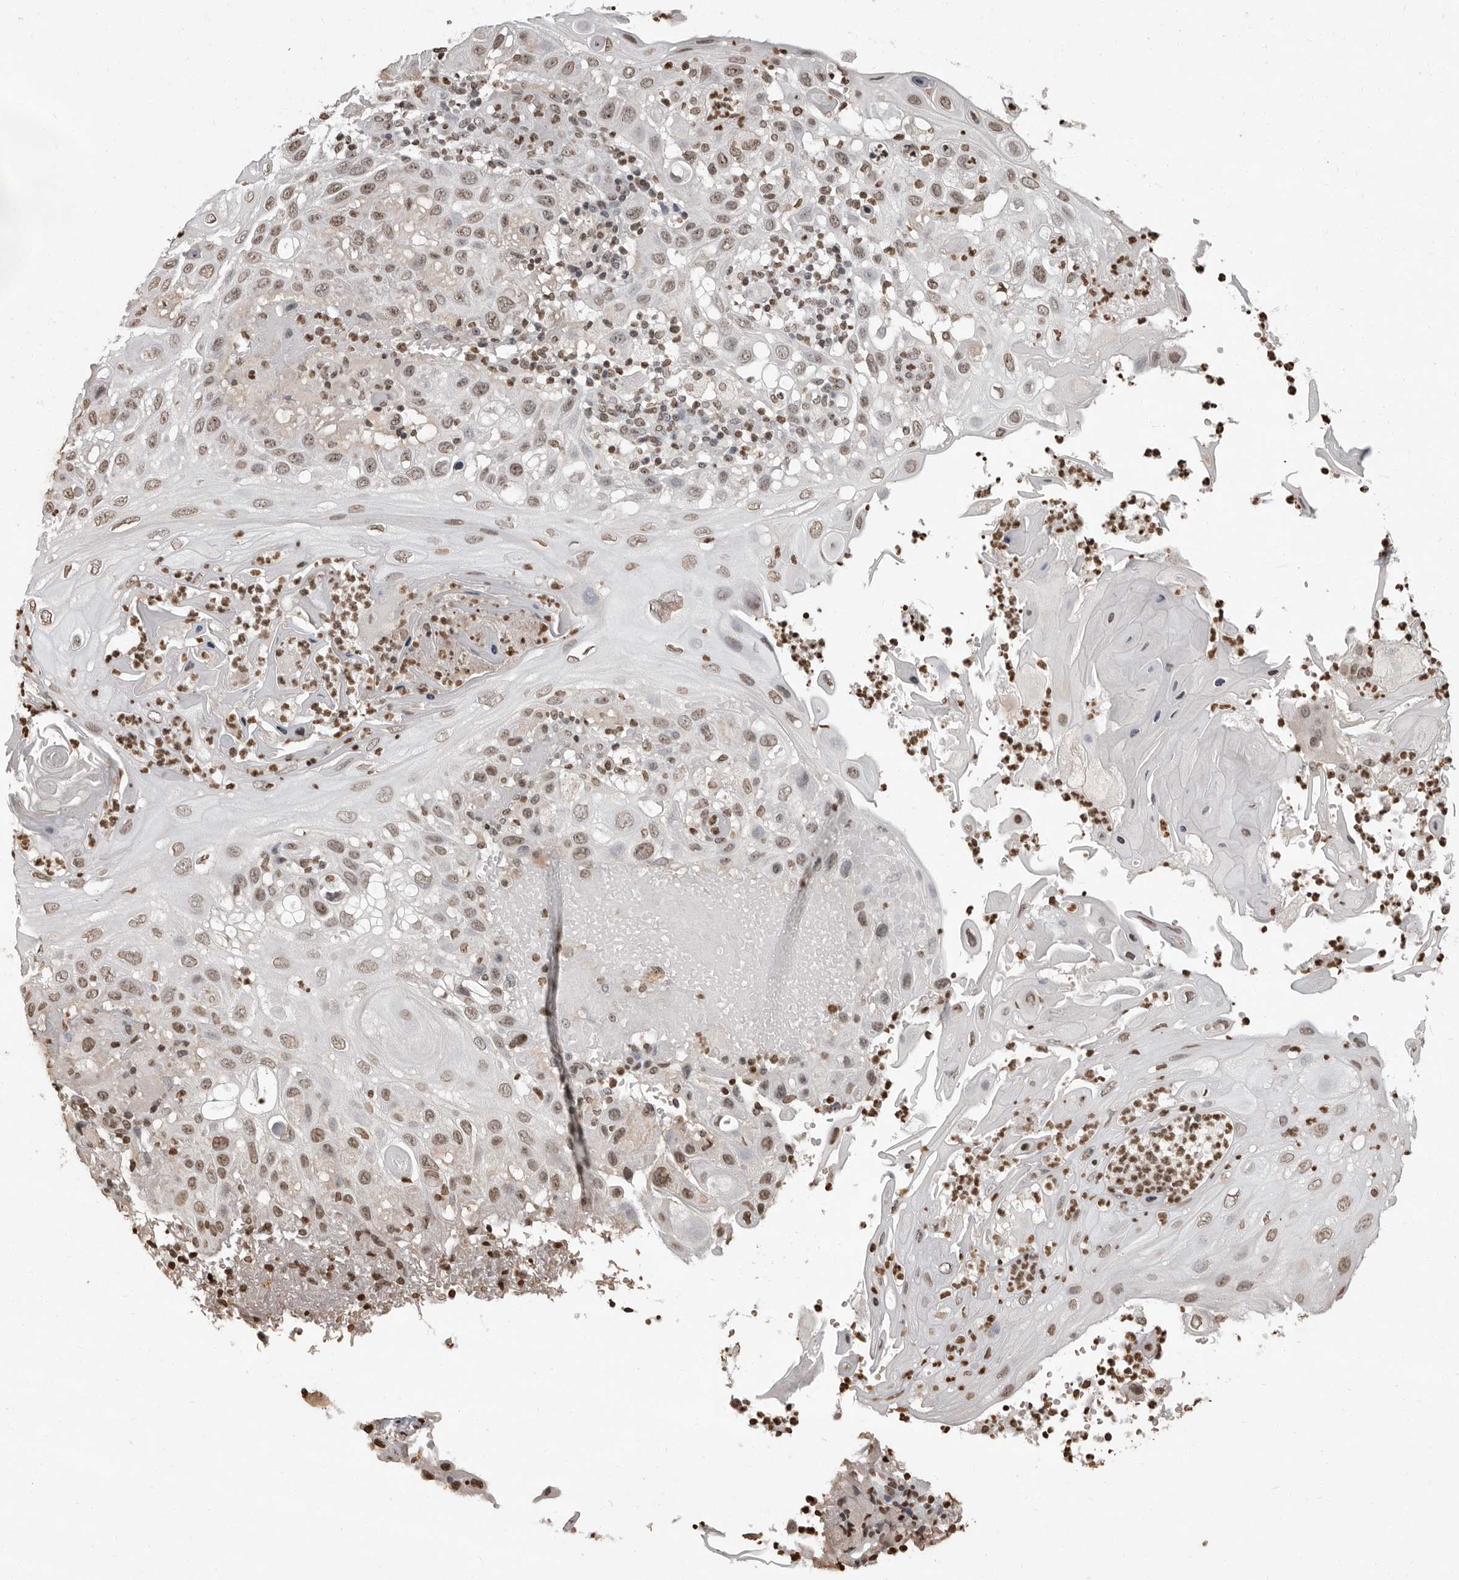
{"staining": {"intensity": "weak", "quantity": ">75%", "location": "nuclear"}, "tissue": "skin cancer", "cell_type": "Tumor cells", "image_type": "cancer", "snomed": [{"axis": "morphology", "description": "Normal tissue, NOS"}, {"axis": "morphology", "description": "Squamous cell carcinoma, NOS"}, {"axis": "topography", "description": "Skin"}], "caption": "A brown stain highlights weak nuclear expression of a protein in human skin squamous cell carcinoma tumor cells.", "gene": "WDR45", "patient": {"sex": "female", "age": 96}}